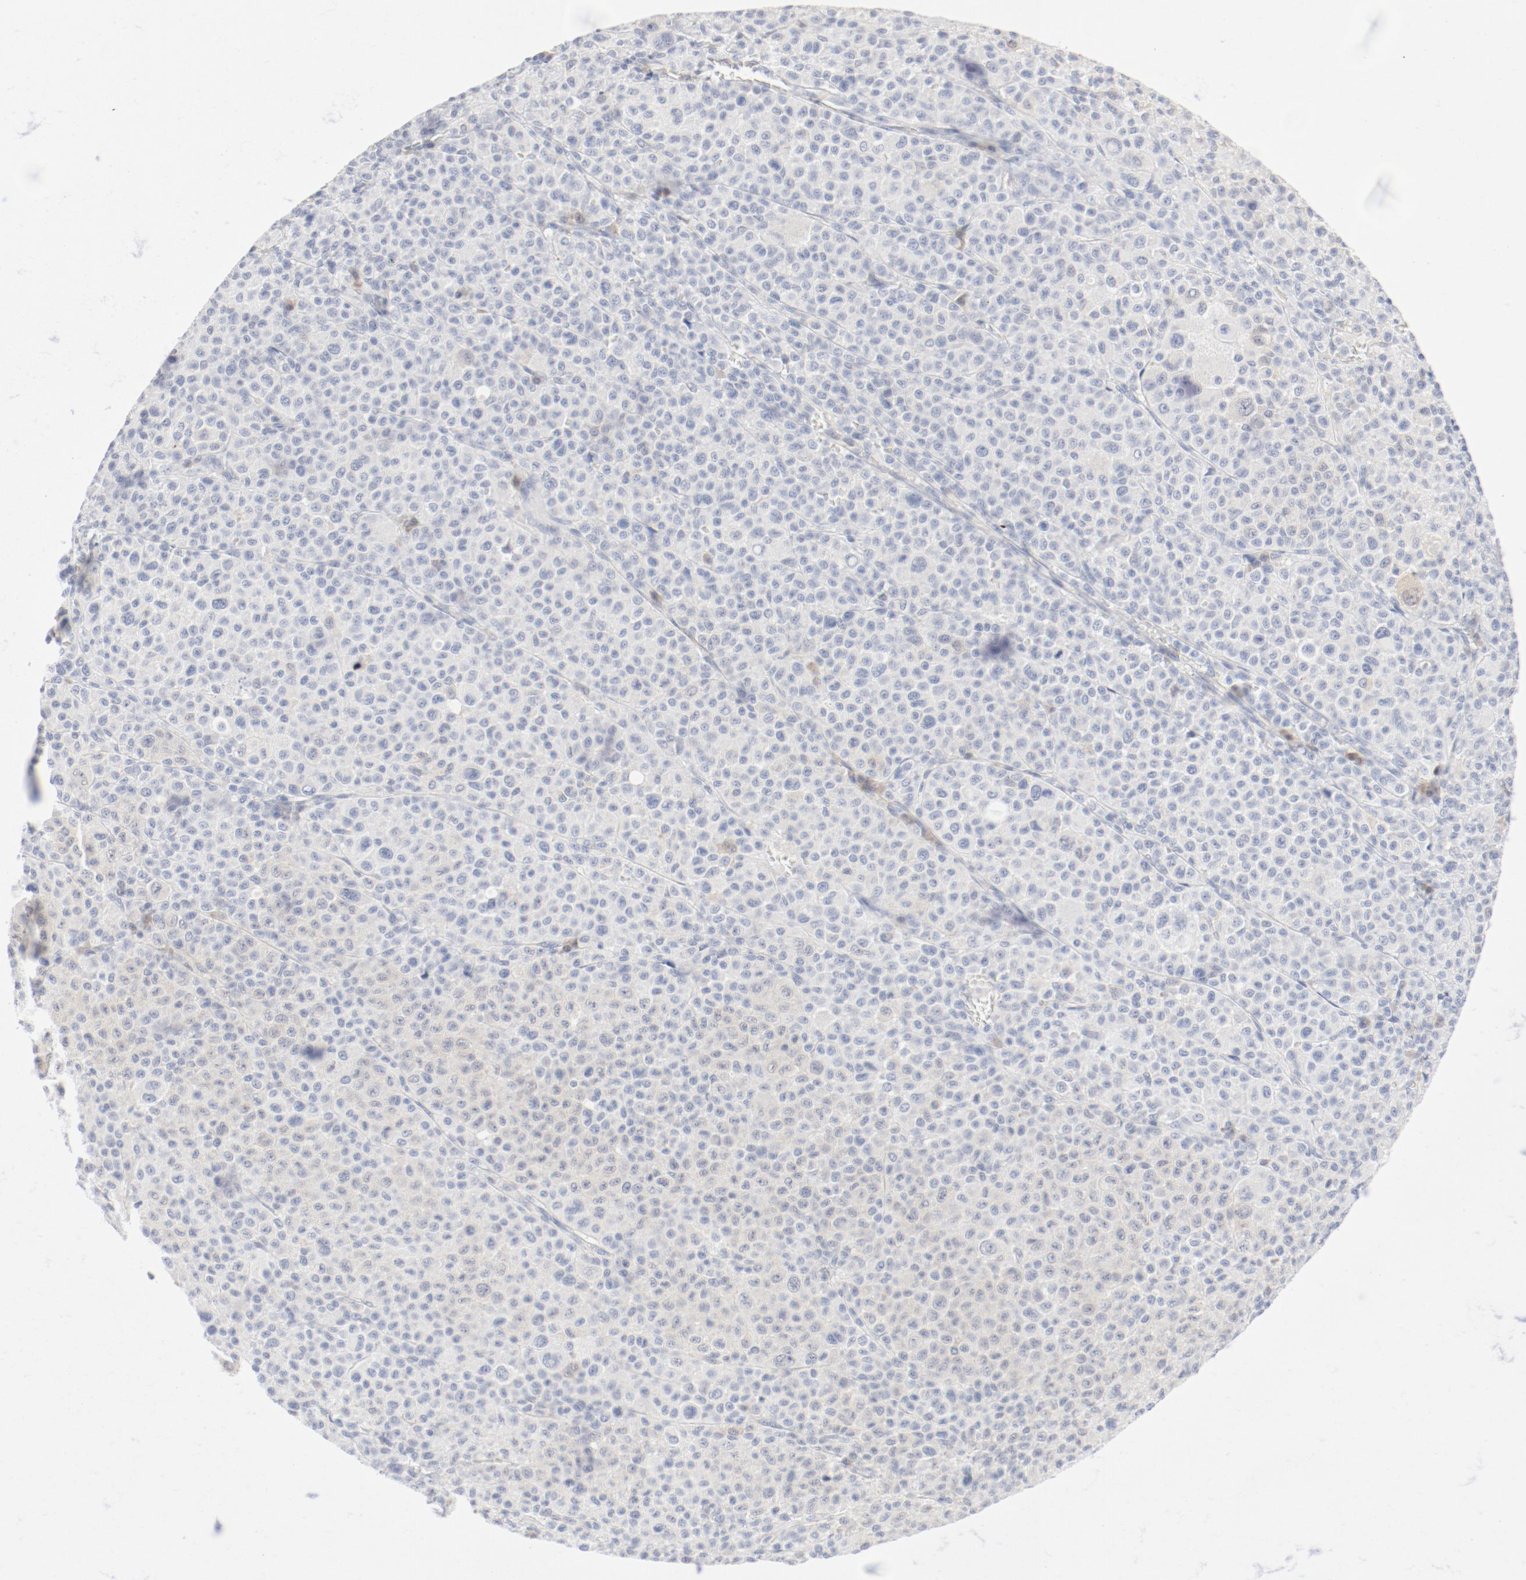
{"staining": {"intensity": "negative", "quantity": "none", "location": "none"}, "tissue": "melanoma", "cell_type": "Tumor cells", "image_type": "cancer", "snomed": [{"axis": "morphology", "description": "Malignant melanoma, Metastatic site"}, {"axis": "topography", "description": "Skin"}], "caption": "The micrograph displays no significant expression in tumor cells of melanoma.", "gene": "PGM1", "patient": {"sex": "female", "age": 74}}